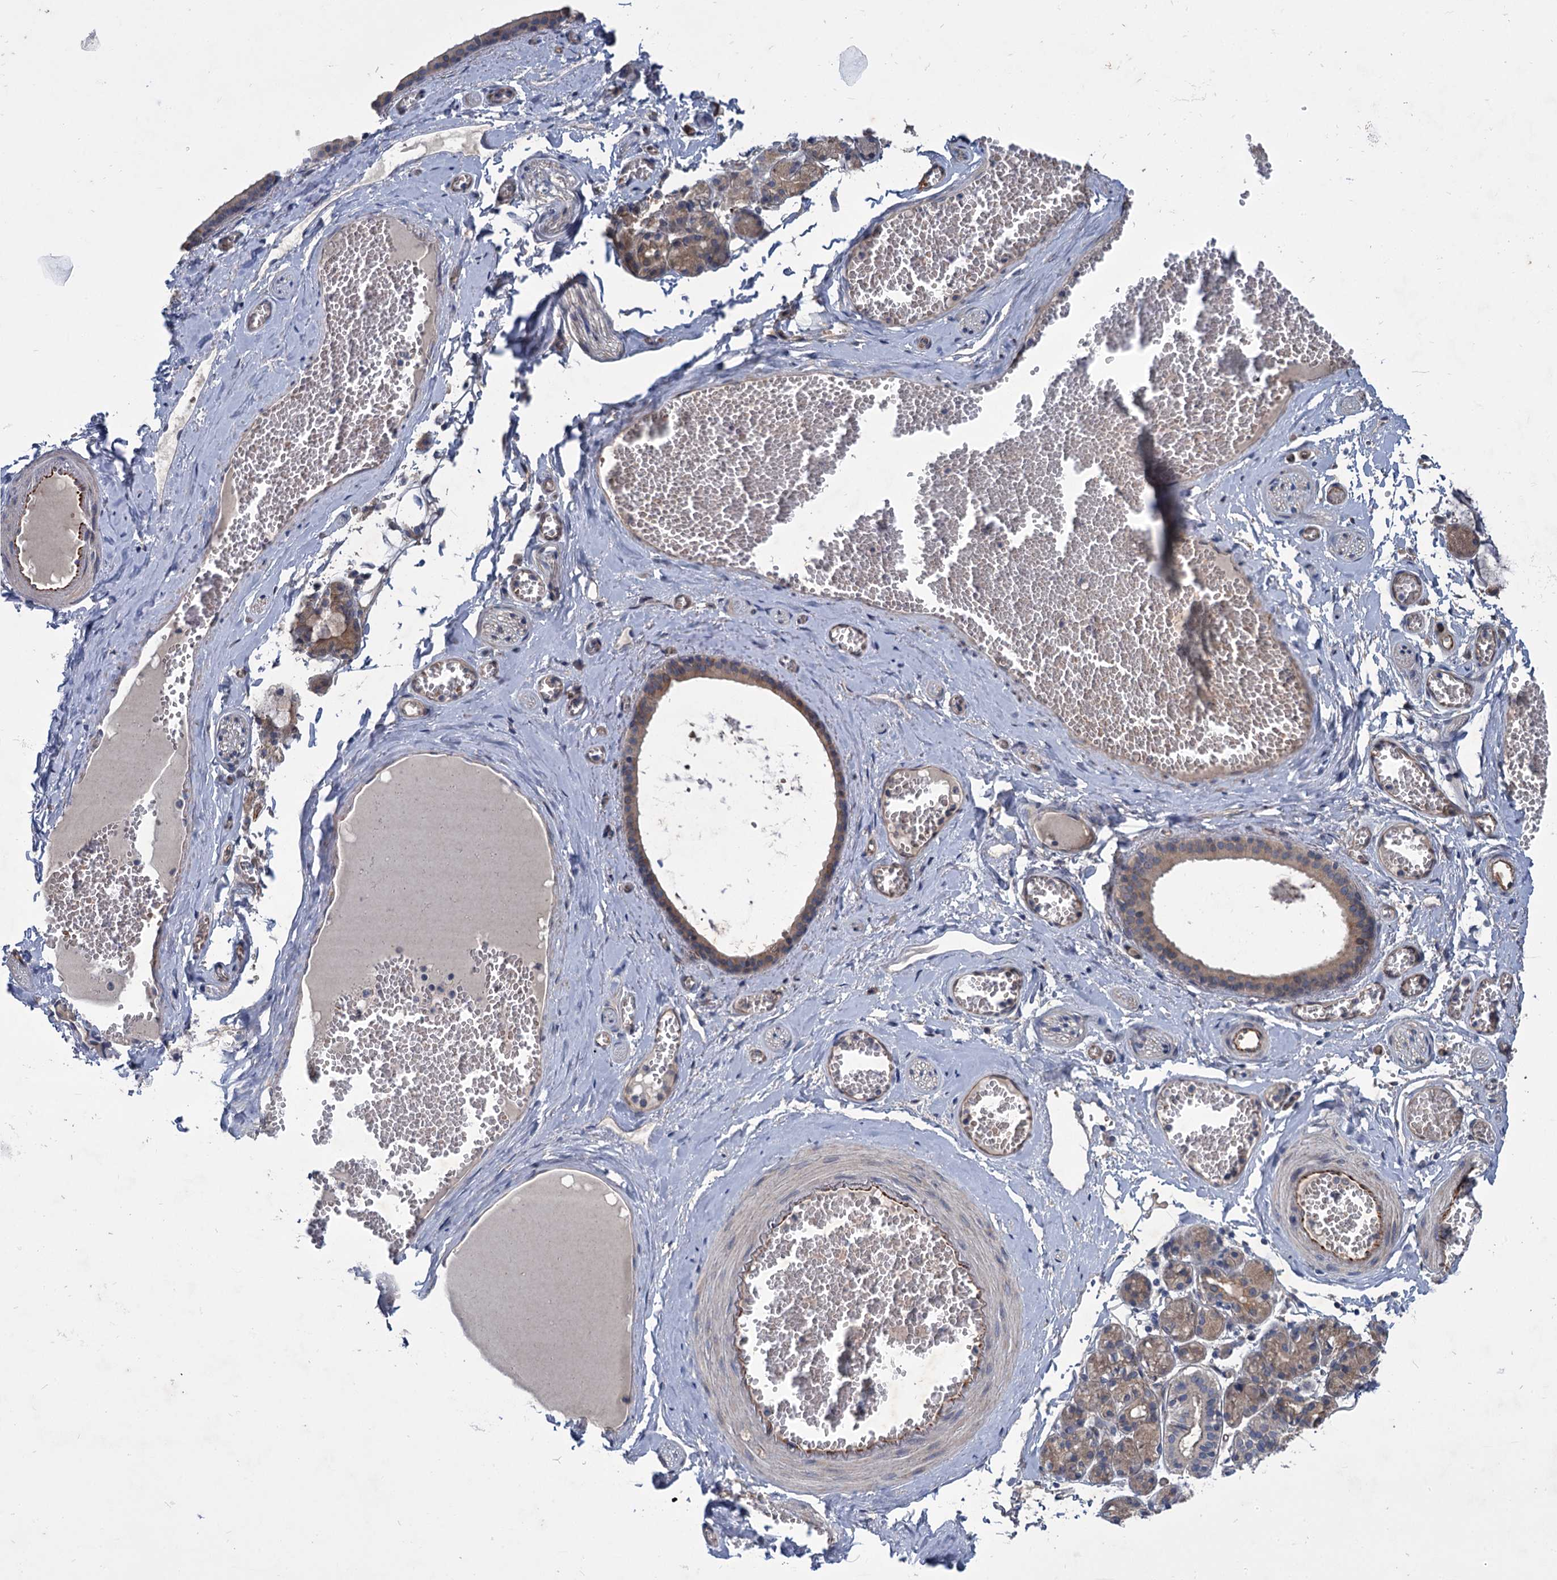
{"staining": {"intensity": "weak", "quantity": "25%-75%", "location": "cytoplasmic/membranous"}, "tissue": "salivary gland", "cell_type": "Glandular cells", "image_type": "normal", "snomed": [{"axis": "morphology", "description": "Normal tissue, NOS"}, {"axis": "topography", "description": "Salivary gland"}], "caption": "A histopathology image of salivary gland stained for a protein demonstrates weak cytoplasmic/membranous brown staining in glandular cells.", "gene": "PKN2", "patient": {"sex": "male", "age": 63}}